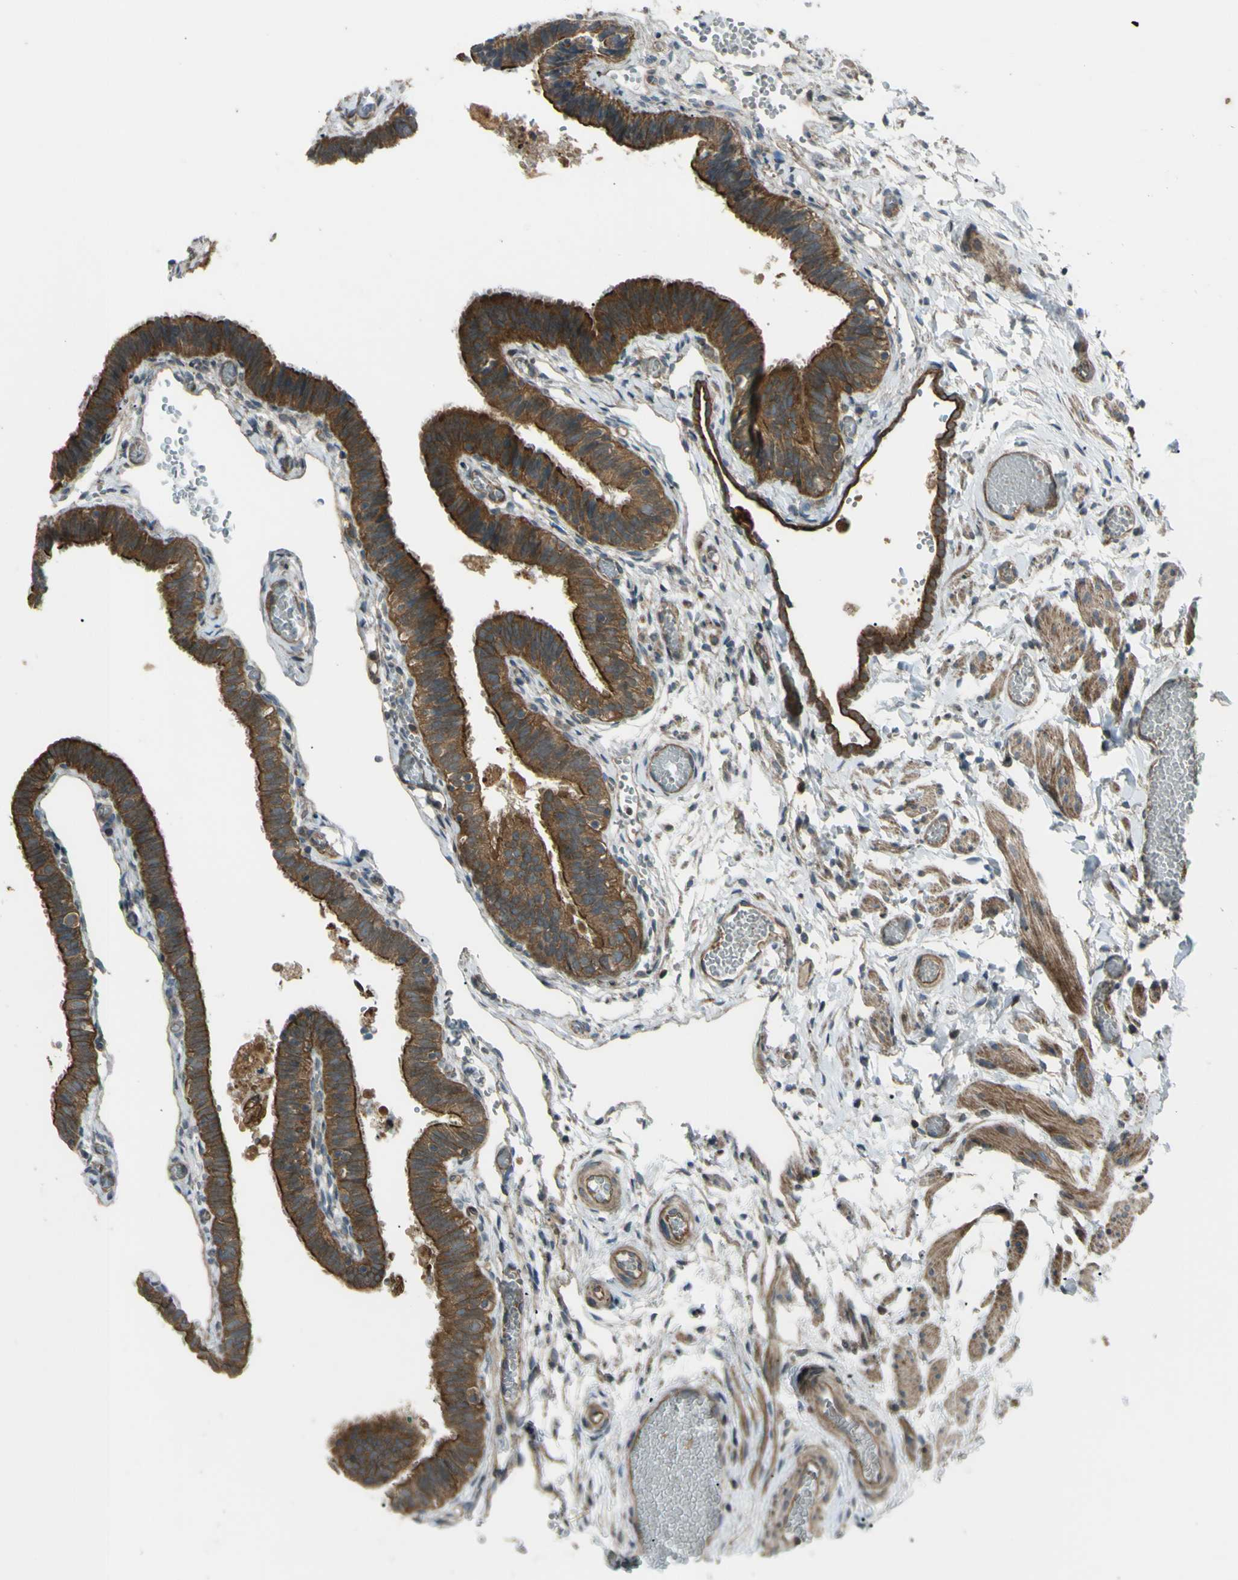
{"staining": {"intensity": "strong", "quantity": ">75%", "location": "cytoplasmic/membranous"}, "tissue": "fallopian tube", "cell_type": "Glandular cells", "image_type": "normal", "snomed": [{"axis": "morphology", "description": "Normal tissue, NOS"}, {"axis": "topography", "description": "Fallopian tube"}], "caption": "An immunohistochemistry image of unremarkable tissue is shown. Protein staining in brown highlights strong cytoplasmic/membranous positivity in fallopian tube within glandular cells.", "gene": "FLII", "patient": {"sex": "female", "age": 46}}